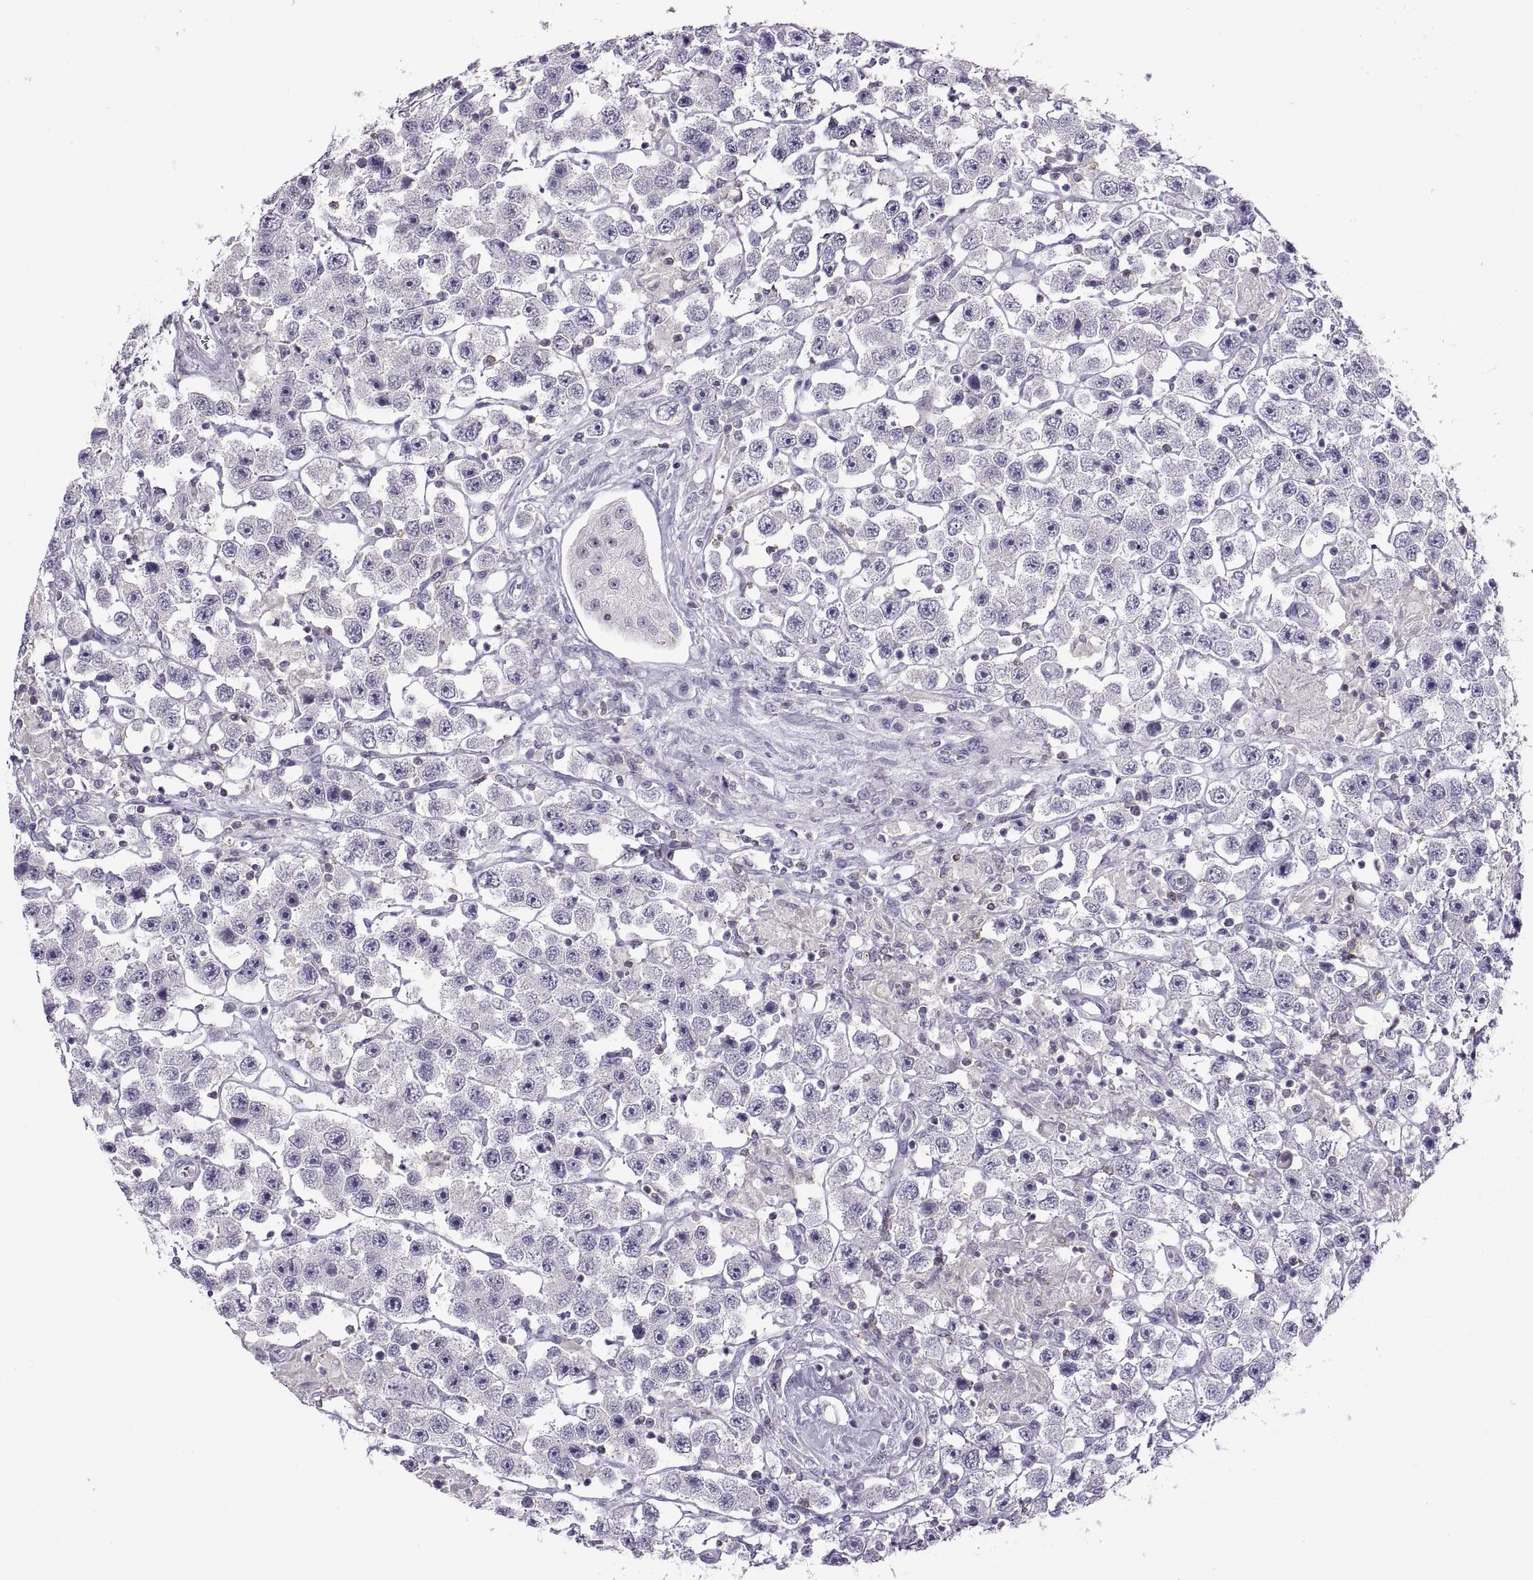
{"staining": {"intensity": "negative", "quantity": "none", "location": "none"}, "tissue": "testis cancer", "cell_type": "Tumor cells", "image_type": "cancer", "snomed": [{"axis": "morphology", "description": "Seminoma, NOS"}, {"axis": "topography", "description": "Testis"}], "caption": "Immunohistochemical staining of human testis cancer (seminoma) exhibits no significant positivity in tumor cells.", "gene": "TTC21A", "patient": {"sex": "male", "age": 45}}